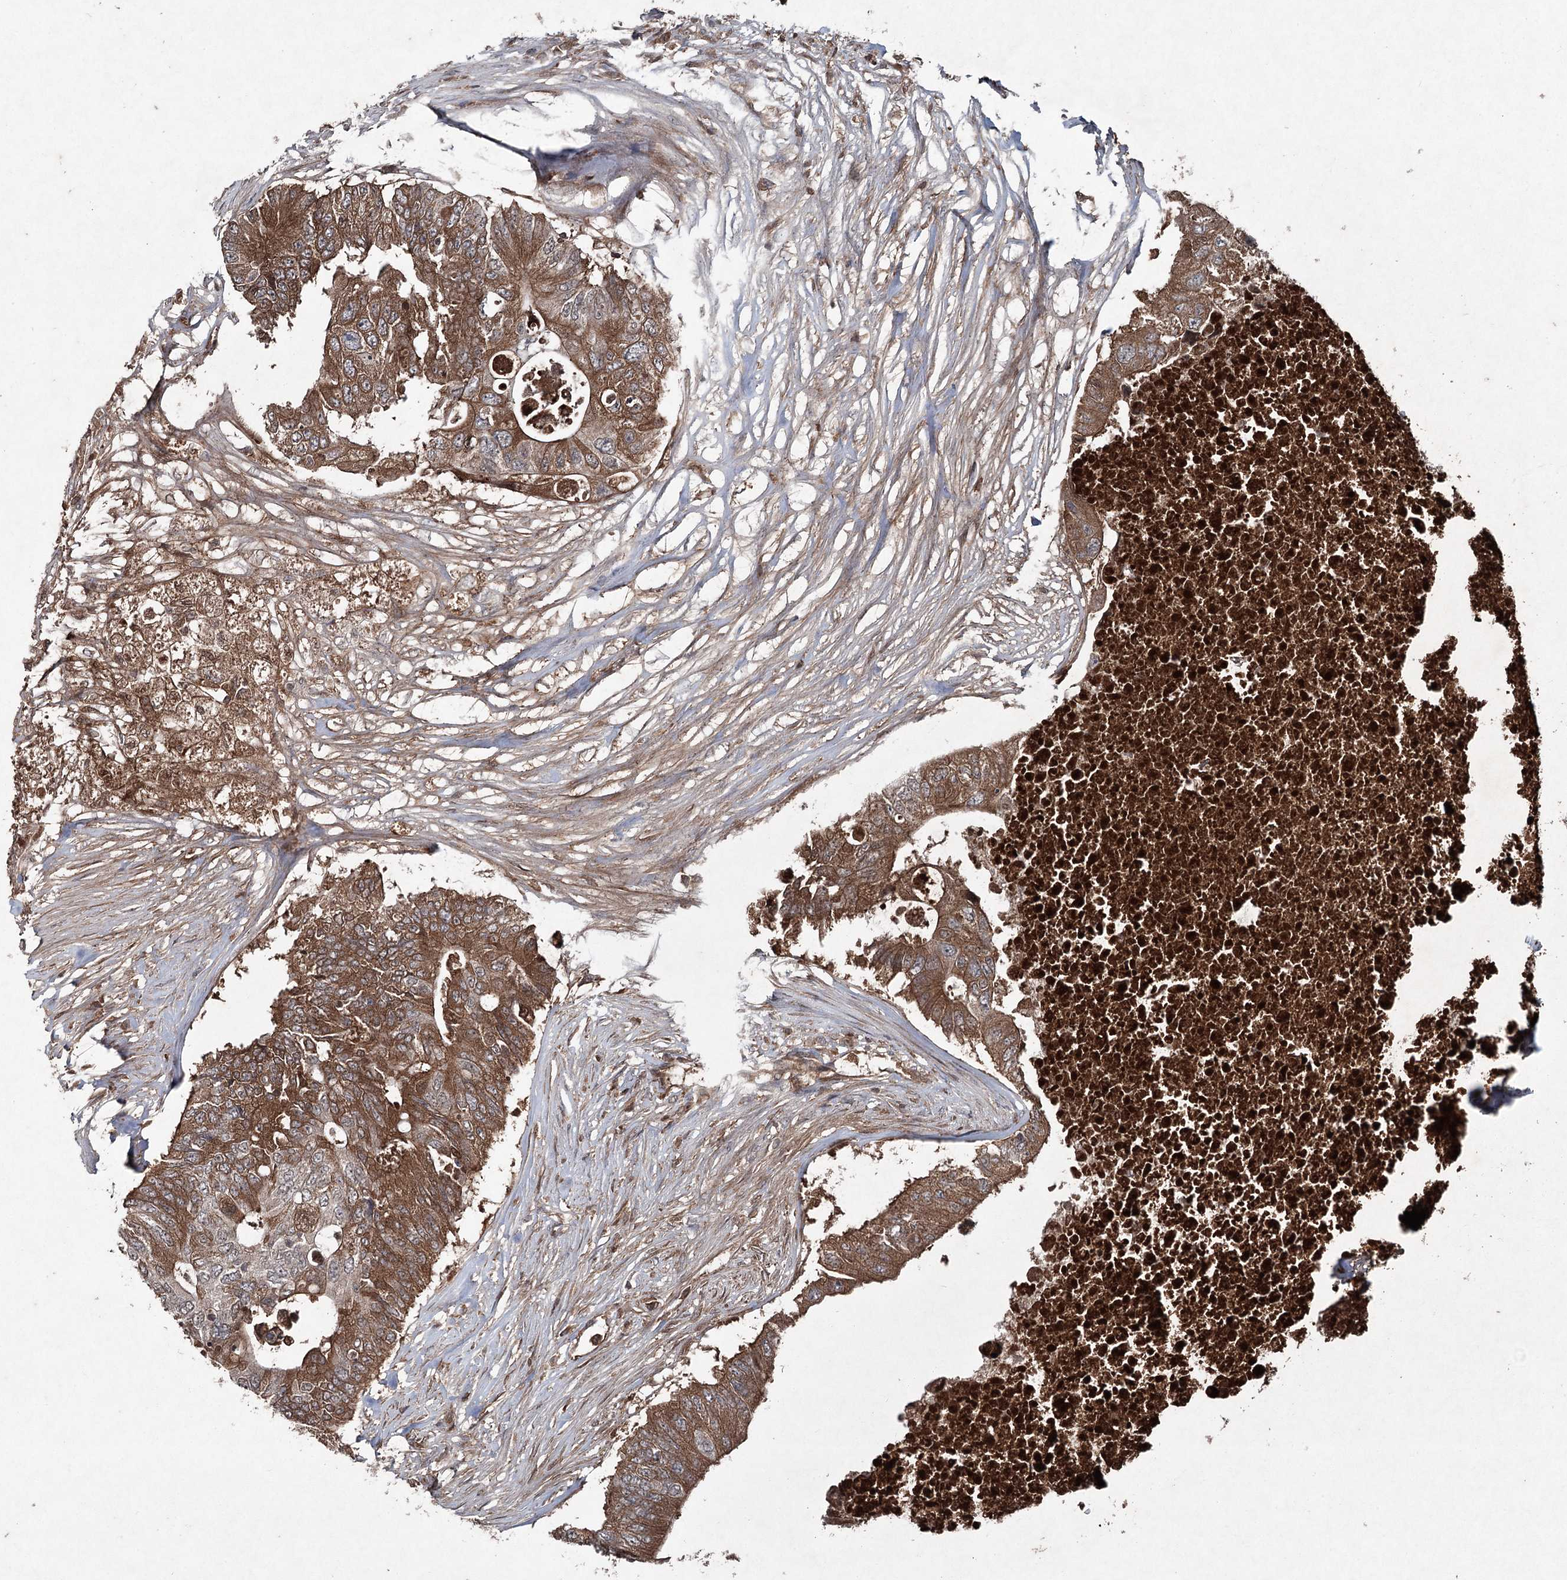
{"staining": {"intensity": "moderate", "quantity": ">75%", "location": "cytoplasmic/membranous"}, "tissue": "colorectal cancer", "cell_type": "Tumor cells", "image_type": "cancer", "snomed": [{"axis": "morphology", "description": "Adenocarcinoma, NOS"}, {"axis": "topography", "description": "Colon"}], "caption": "The image demonstrates staining of colorectal cancer (adenocarcinoma), revealing moderate cytoplasmic/membranous protein expression (brown color) within tumor cells.", "gene": "PGLYRP2", "patient": {"sex": "male", "age": 71}}